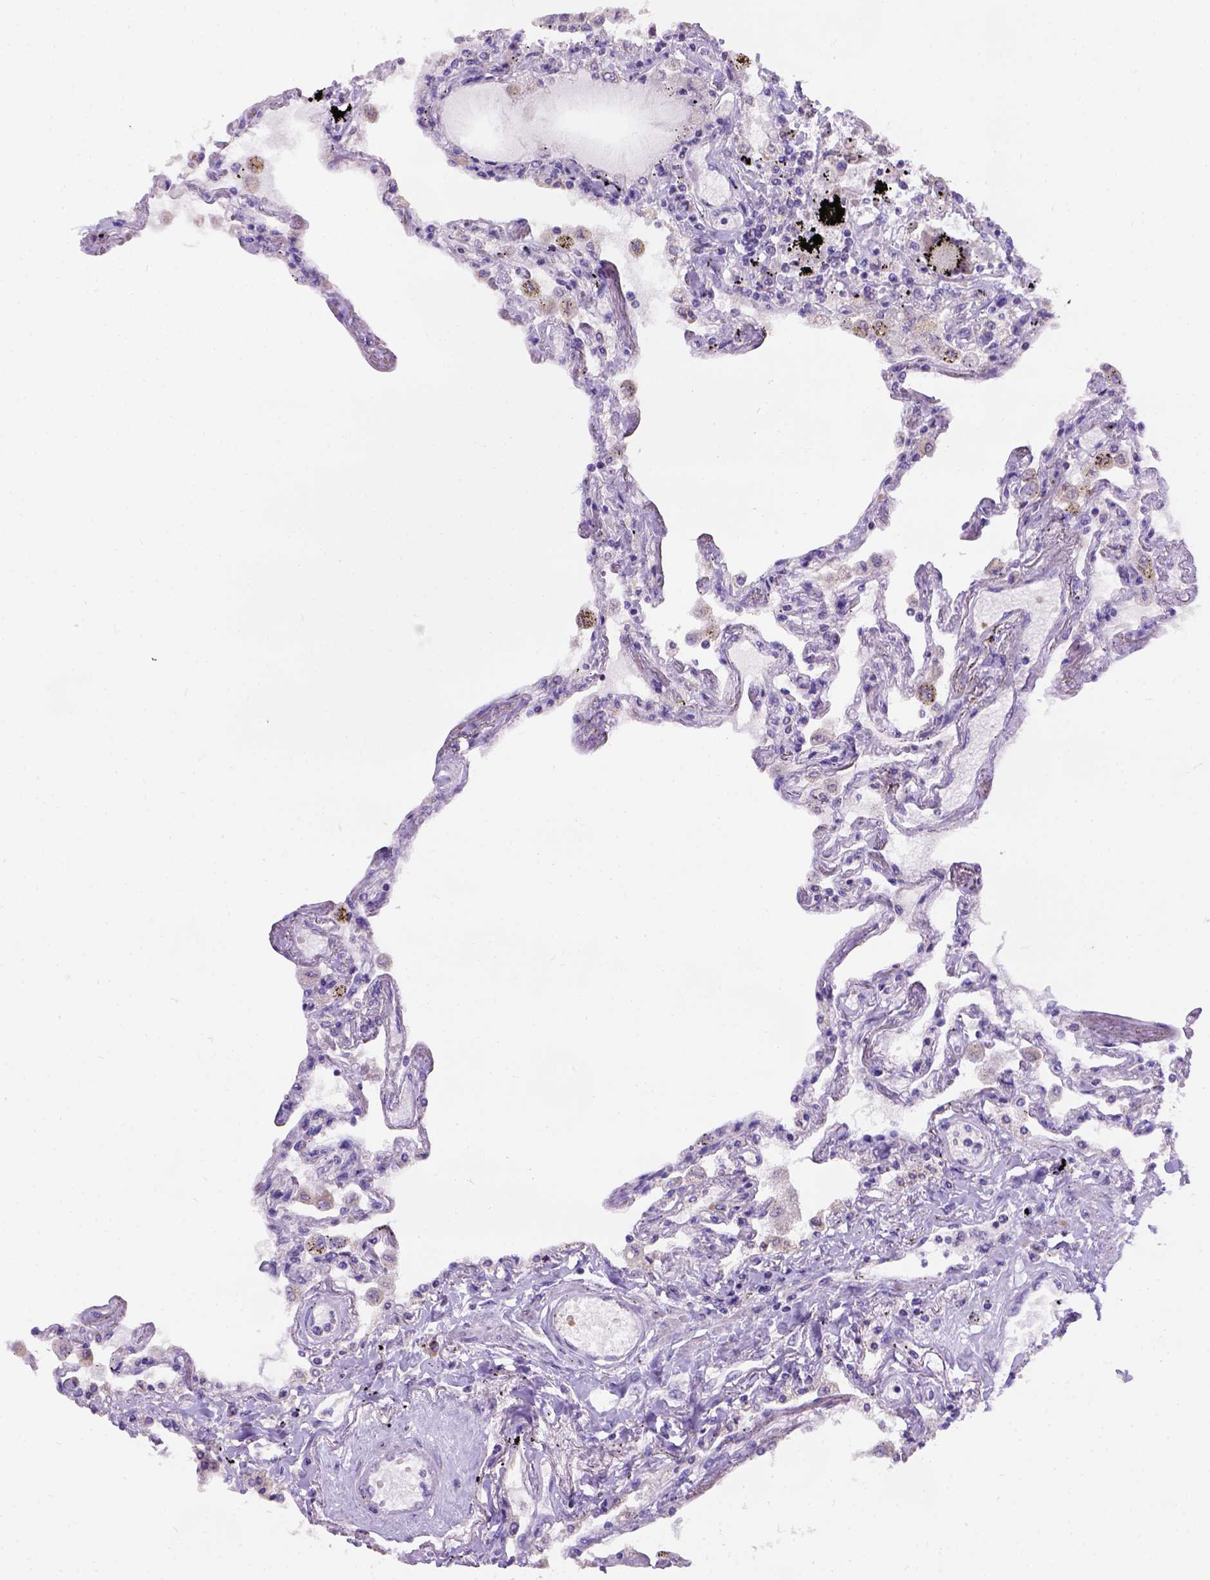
{"staining": {"intensity": "negative", "quantity": "none", "location": "none"}, "tissue": "lung", "cell_type": "Alveolar cells", "image_type": "normal", "snomed": [{"axis": "morphology", "description": "Normal tissue, NOS"}, {"axis": "morphology", "description": "Adenocarcinoma, NOS"}, {"axis": "topography", "description": "Cartilage tissue"}, {"axis": "topography", "description": "Lung"}], "caption": "This is an immunohistochemistry (IHC) histopathology image of benign human lung. There is no expression in alveolar cells.", "gene": "L2HGDH", "patient": {"sex": "female", "age": 67}}